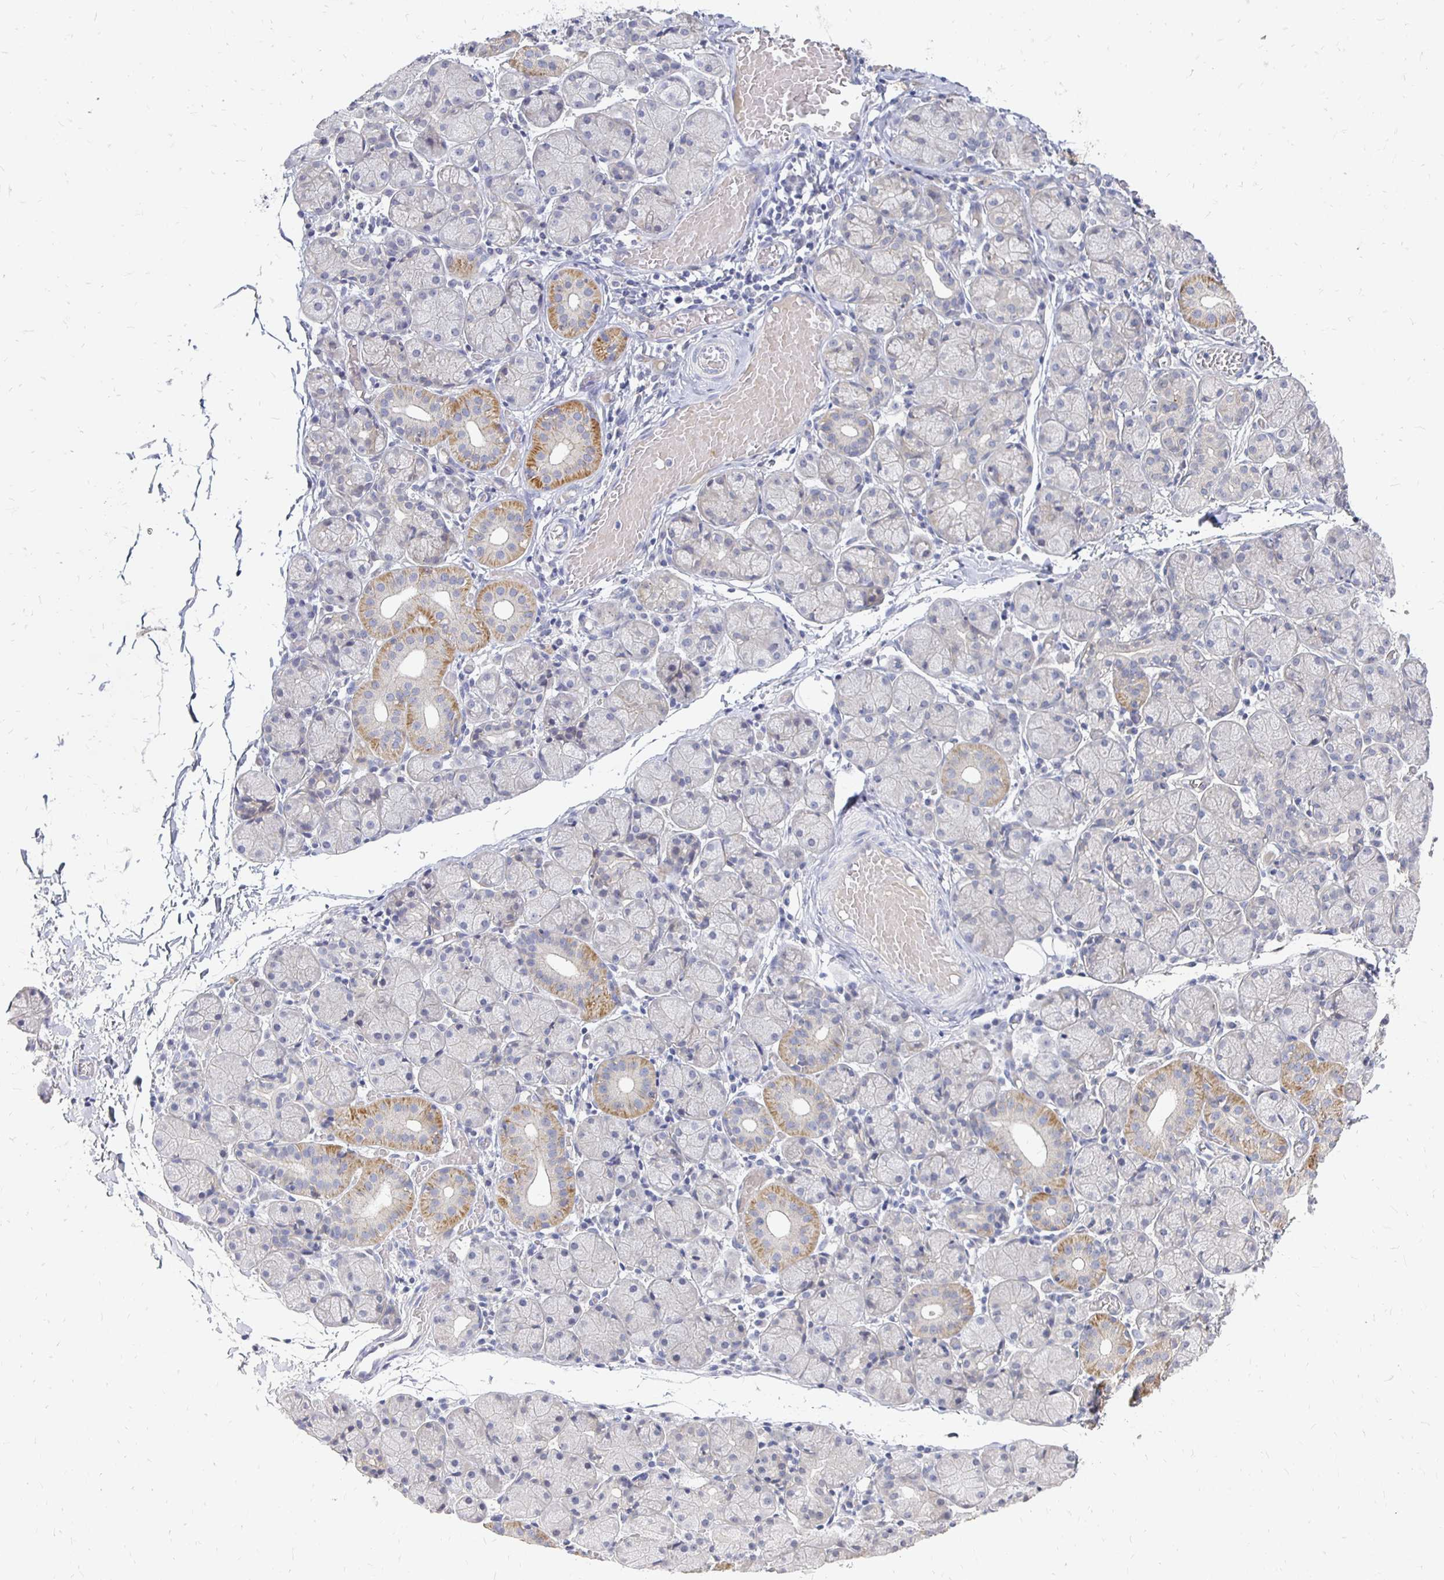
{"staining": {"intensity": "moderate", "quantity": "<25%", "location": "cytoplasmic/membranous"}, "tissue": "salivary gland", "cell_type": "Glandular cells", "image_type": "normal", "snomed": [{"axis": "morphology", "description": "Normal tissue, NOS"}, {"axis": "topography", "description": "Salivary gland"}], "caption": "Glandular cells demonstrate low levels of moderate cytoplasmic/membranous expression in about <25% of cells in benign salivary gland.", "gene": "FKRP", "patient": {"sex": "female", "age": 24}}